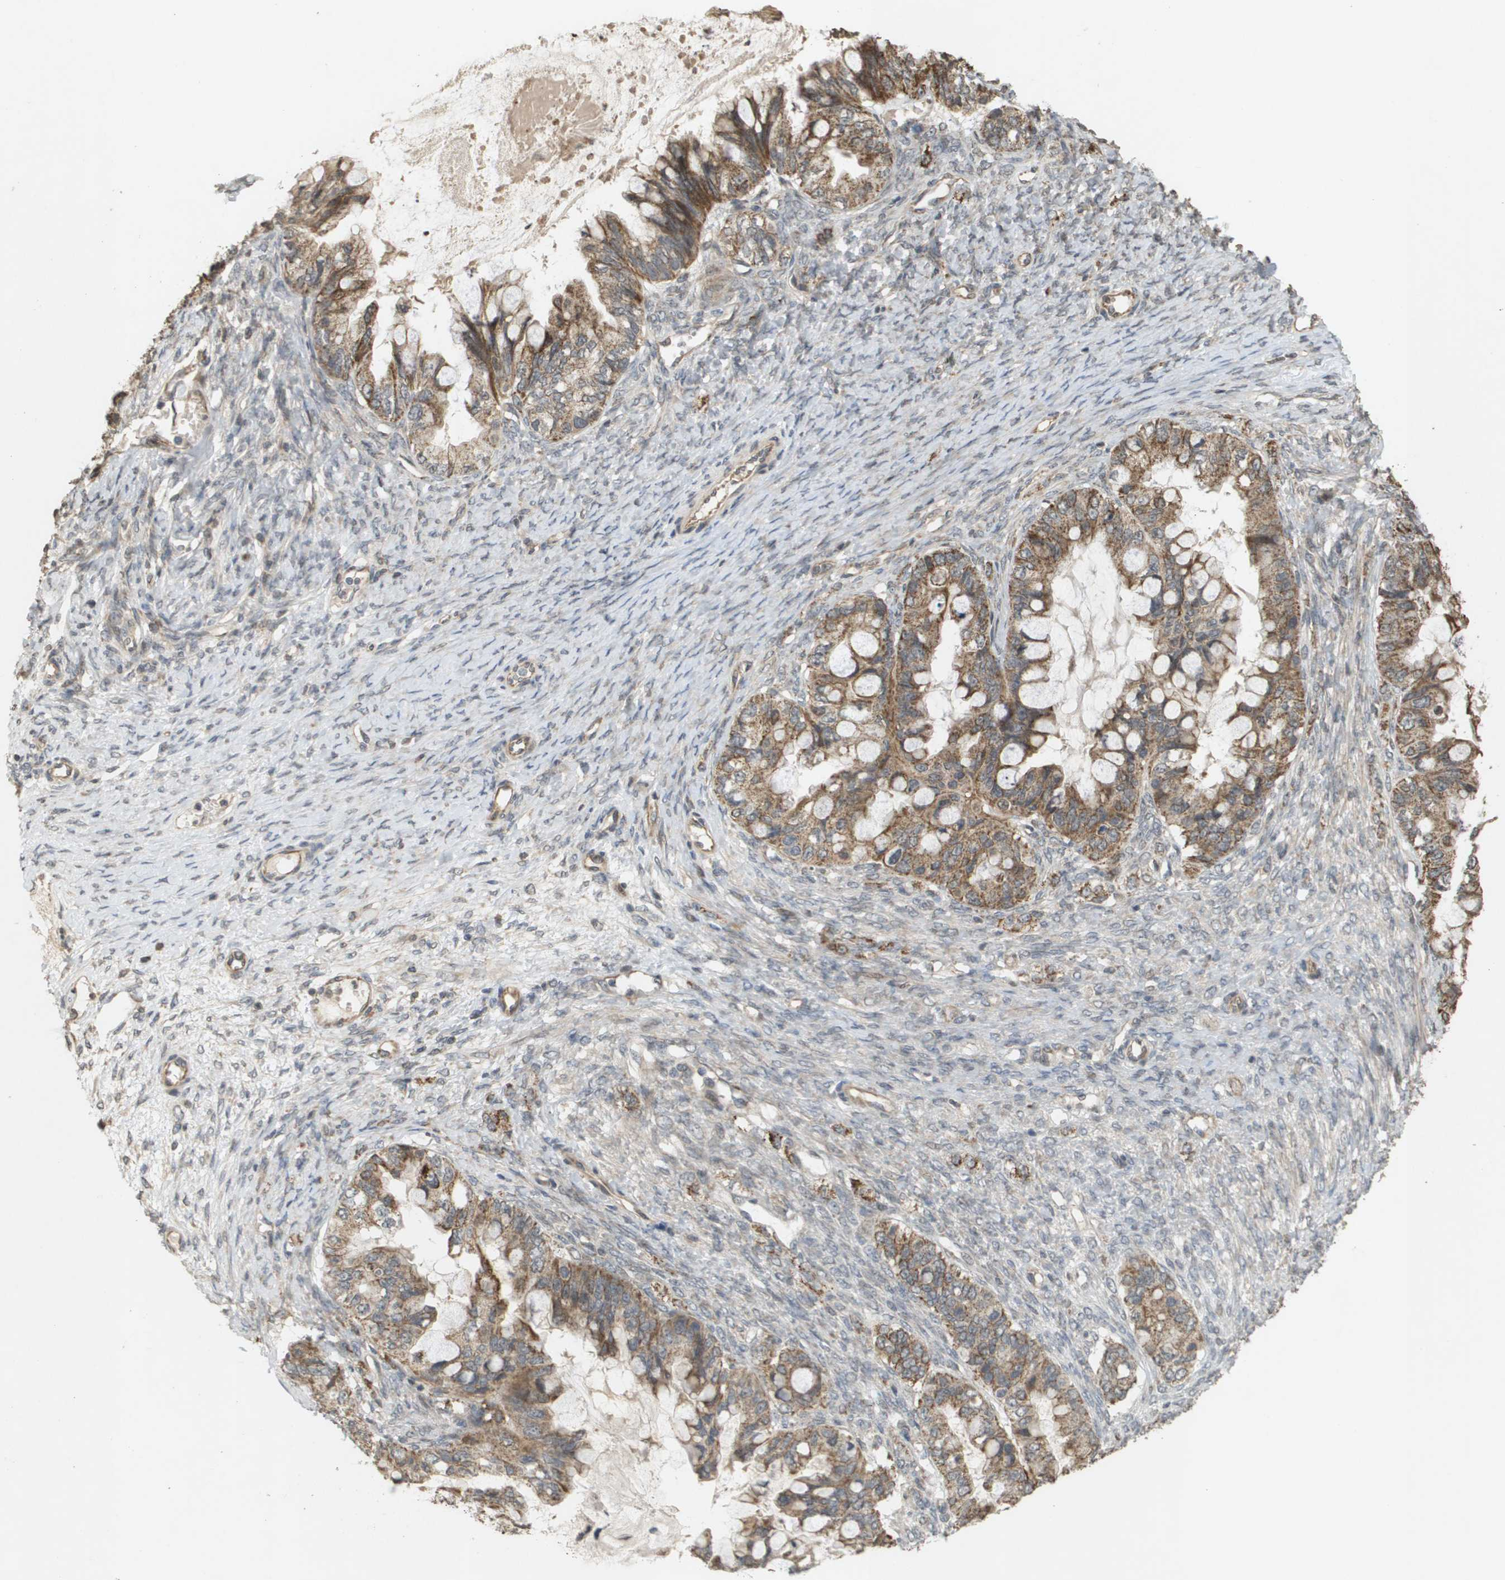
{"staining": {"intensity": "moderate", "quantity": ">75%", "location": "cytoplasmic/membranous"}, "tissue": "ovarian cancer", "cell_type": "Tumor cells", "image_type": "cancer", "snomed": [{"axis": "morphology", "description": "Cystadenocarcinoma, mucinous, NOS"}, {"axis": "topography", "description": "Ovary"}], "caption": "Immunohistochemistry (IHC) staining of mucinous cystadenocarcinoma (ovarian), which shows medium levels of moderate cytoplasmic/membranous positivity in about >75% of tumor cells indicating moderate cytoplasmic/membranous protein expression. The staining was performed using DAB (brown) for protein detection and nuclei were counterstained in hematoxylin (blue).", "gene": "RAB21", "patient": {"sex": "female", "age": 80}}